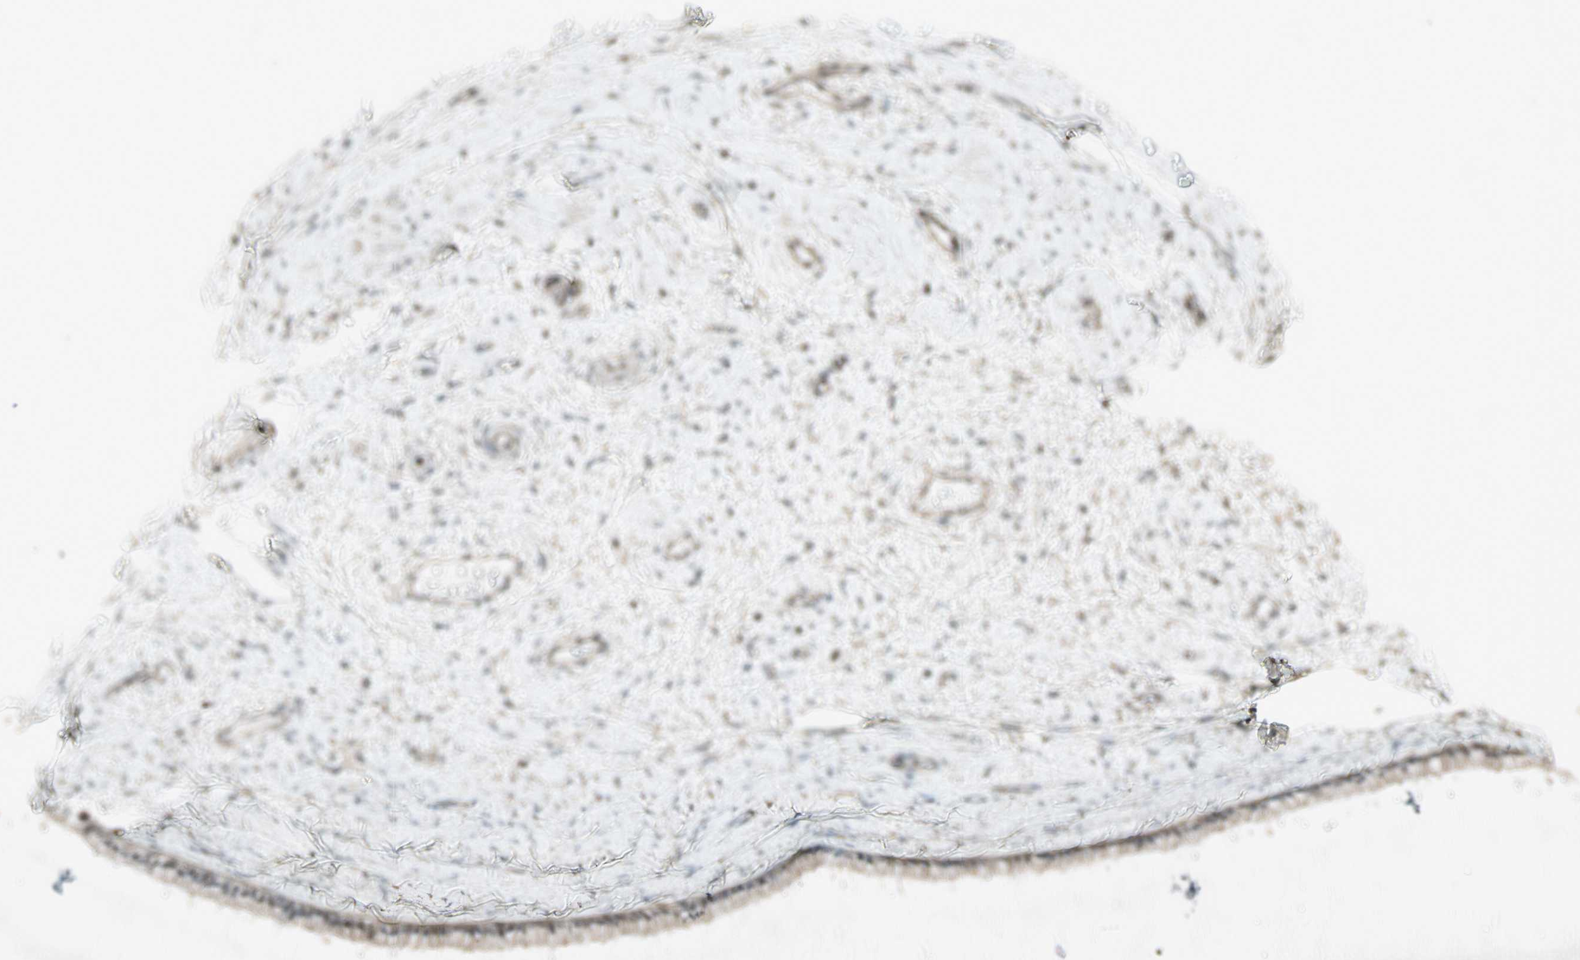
{"staining": {"intensity": "moderate", "quantity": ">75%", "location": "cytoplasmic/membranous"}, "tissue": "cervix", "cell_type": "Glandular cells", "image_type": "normal", "snomed": [{"axis": "morphology", "description": "Normal tissue, NOS"}, {"axis": "topography", "description": "Cervix"}], "caption": "Immunohistochemical staining of benign cervix shows medium levels of moderate cytoplasmic/membranous staining in approximately >75% of glandular cells.", "gene": "ENSG00000285526", "patient": {"sex": "female", "age": 39}}